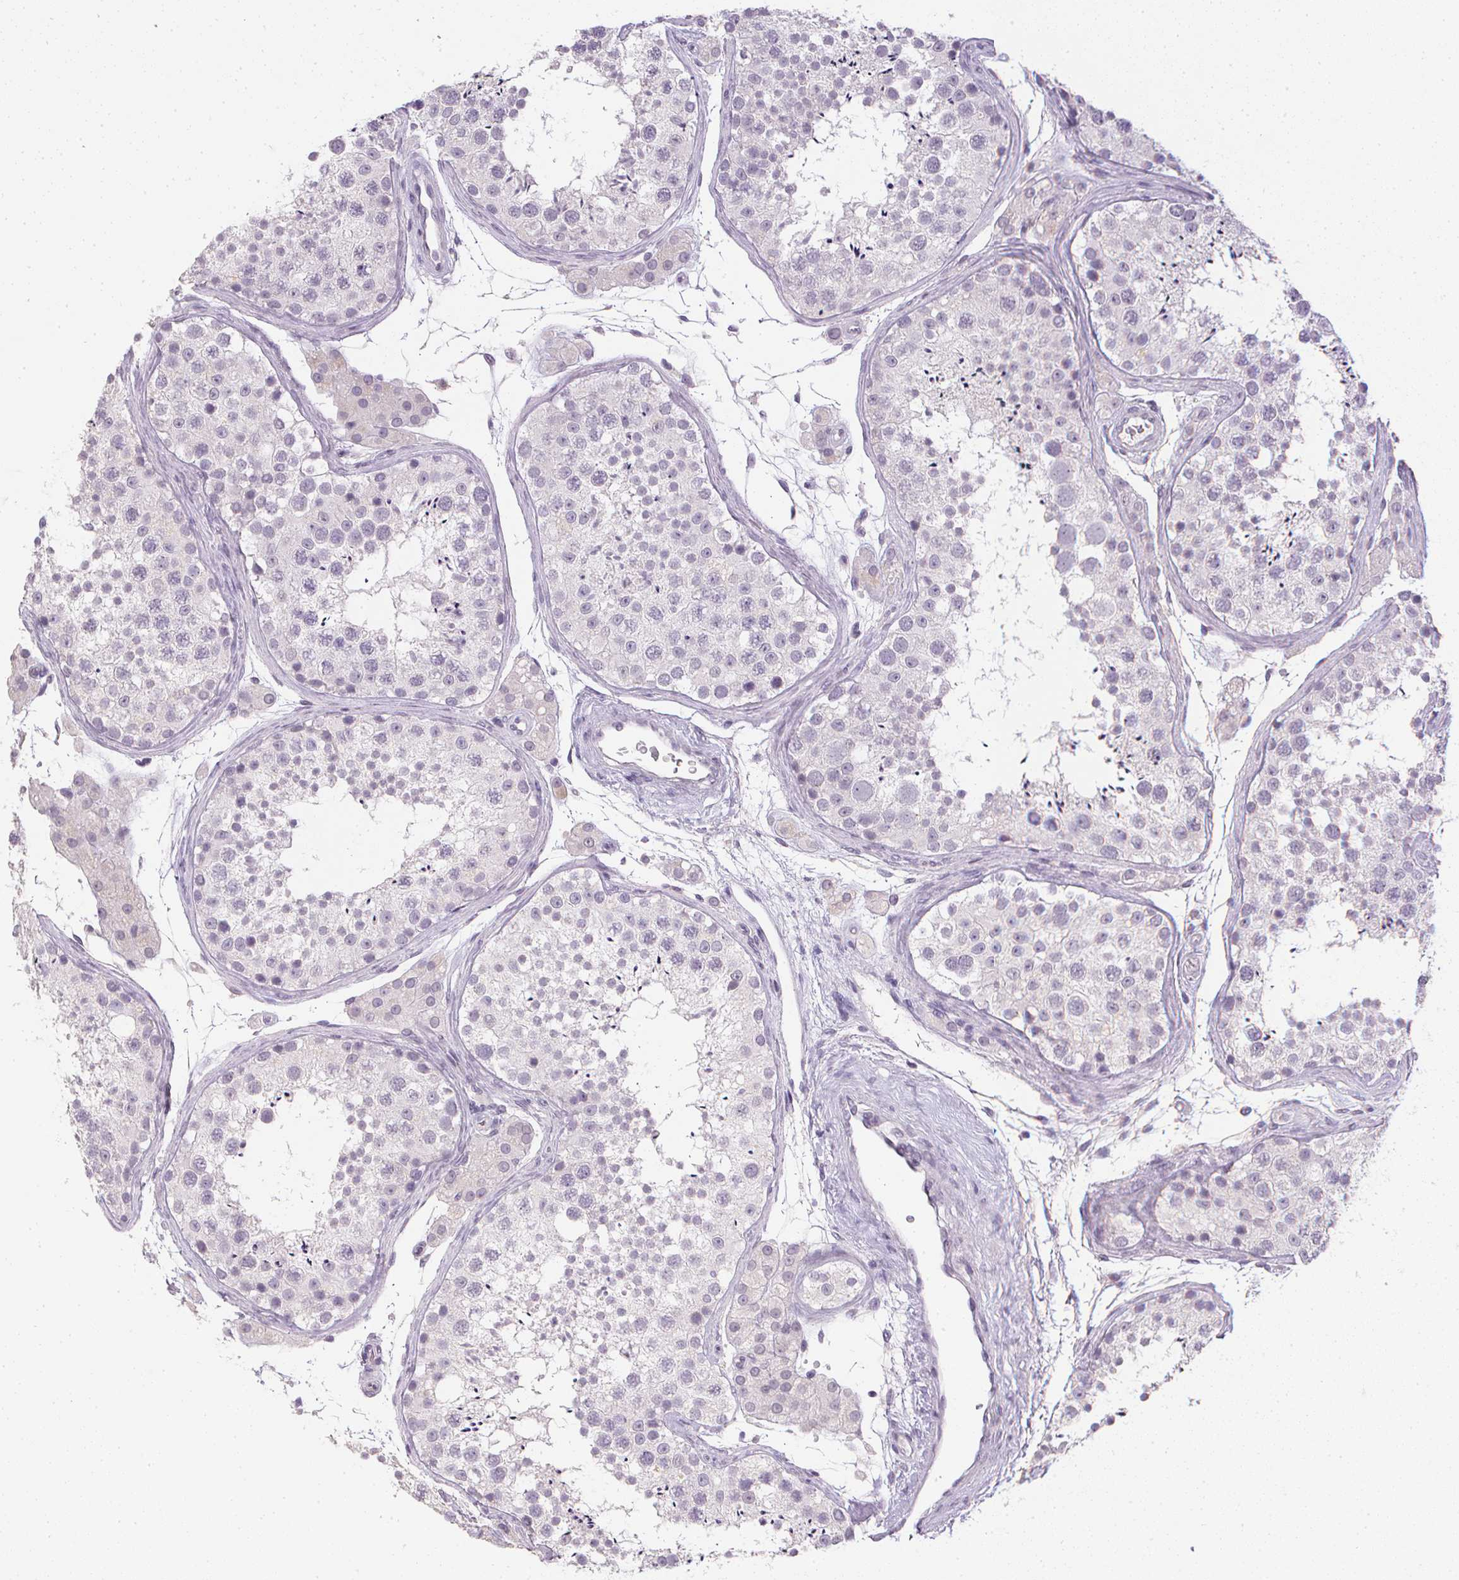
{"staining": {"intensity": "negative", "quantity": "none", "location": "none"}, "tissue": "testis", "cell_type": "Cells in seminiferous ducts", "image_type": "normal", "snomed": [{"axis": "morphology", "description": "Normal tissue, NOS"}, {"axis": "topography", "description": "Testis"}], "caption": "The IHC histopathology image has no significant positivity in cells in seminiferous ducts of testis.", "gene": "PPY", "patient": {"sex": "male", "age": 41}}